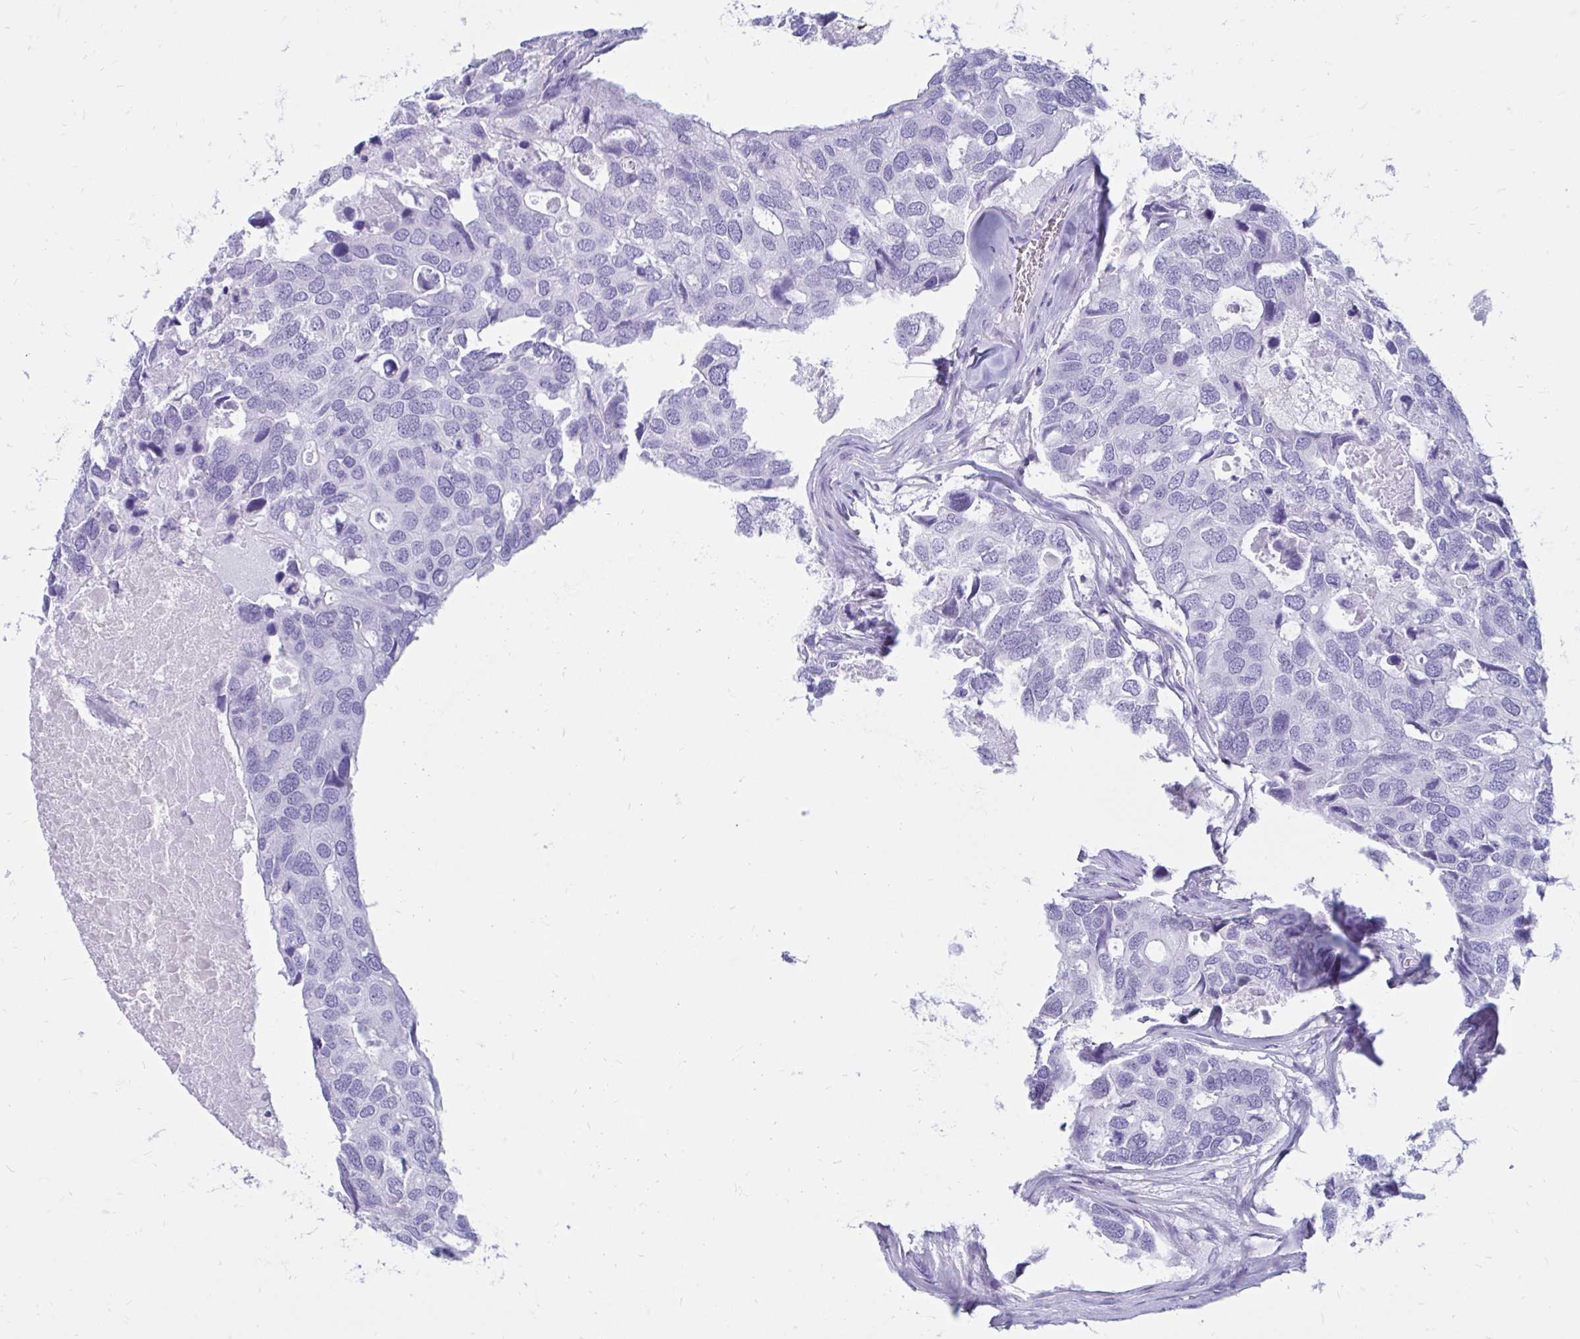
{"staining": {"intensity": "negative", "quantity": "none", "location": "none"}, "tissue": "breast cancer", "cell_type": "Tumor cells", "image_type": "cancer", "snomed": [{"axis": "morphology", "description": "Duct carcinoma"}, {"axis": "topography", "description": "Breast"}], "caption": "Breast cancer (intraductal carcinoma) was stained to show a protein in brown. There is no significant expression in tumor cells.", "gene": "OR10R2", "patient": {"sex": "female", "age": 83}}